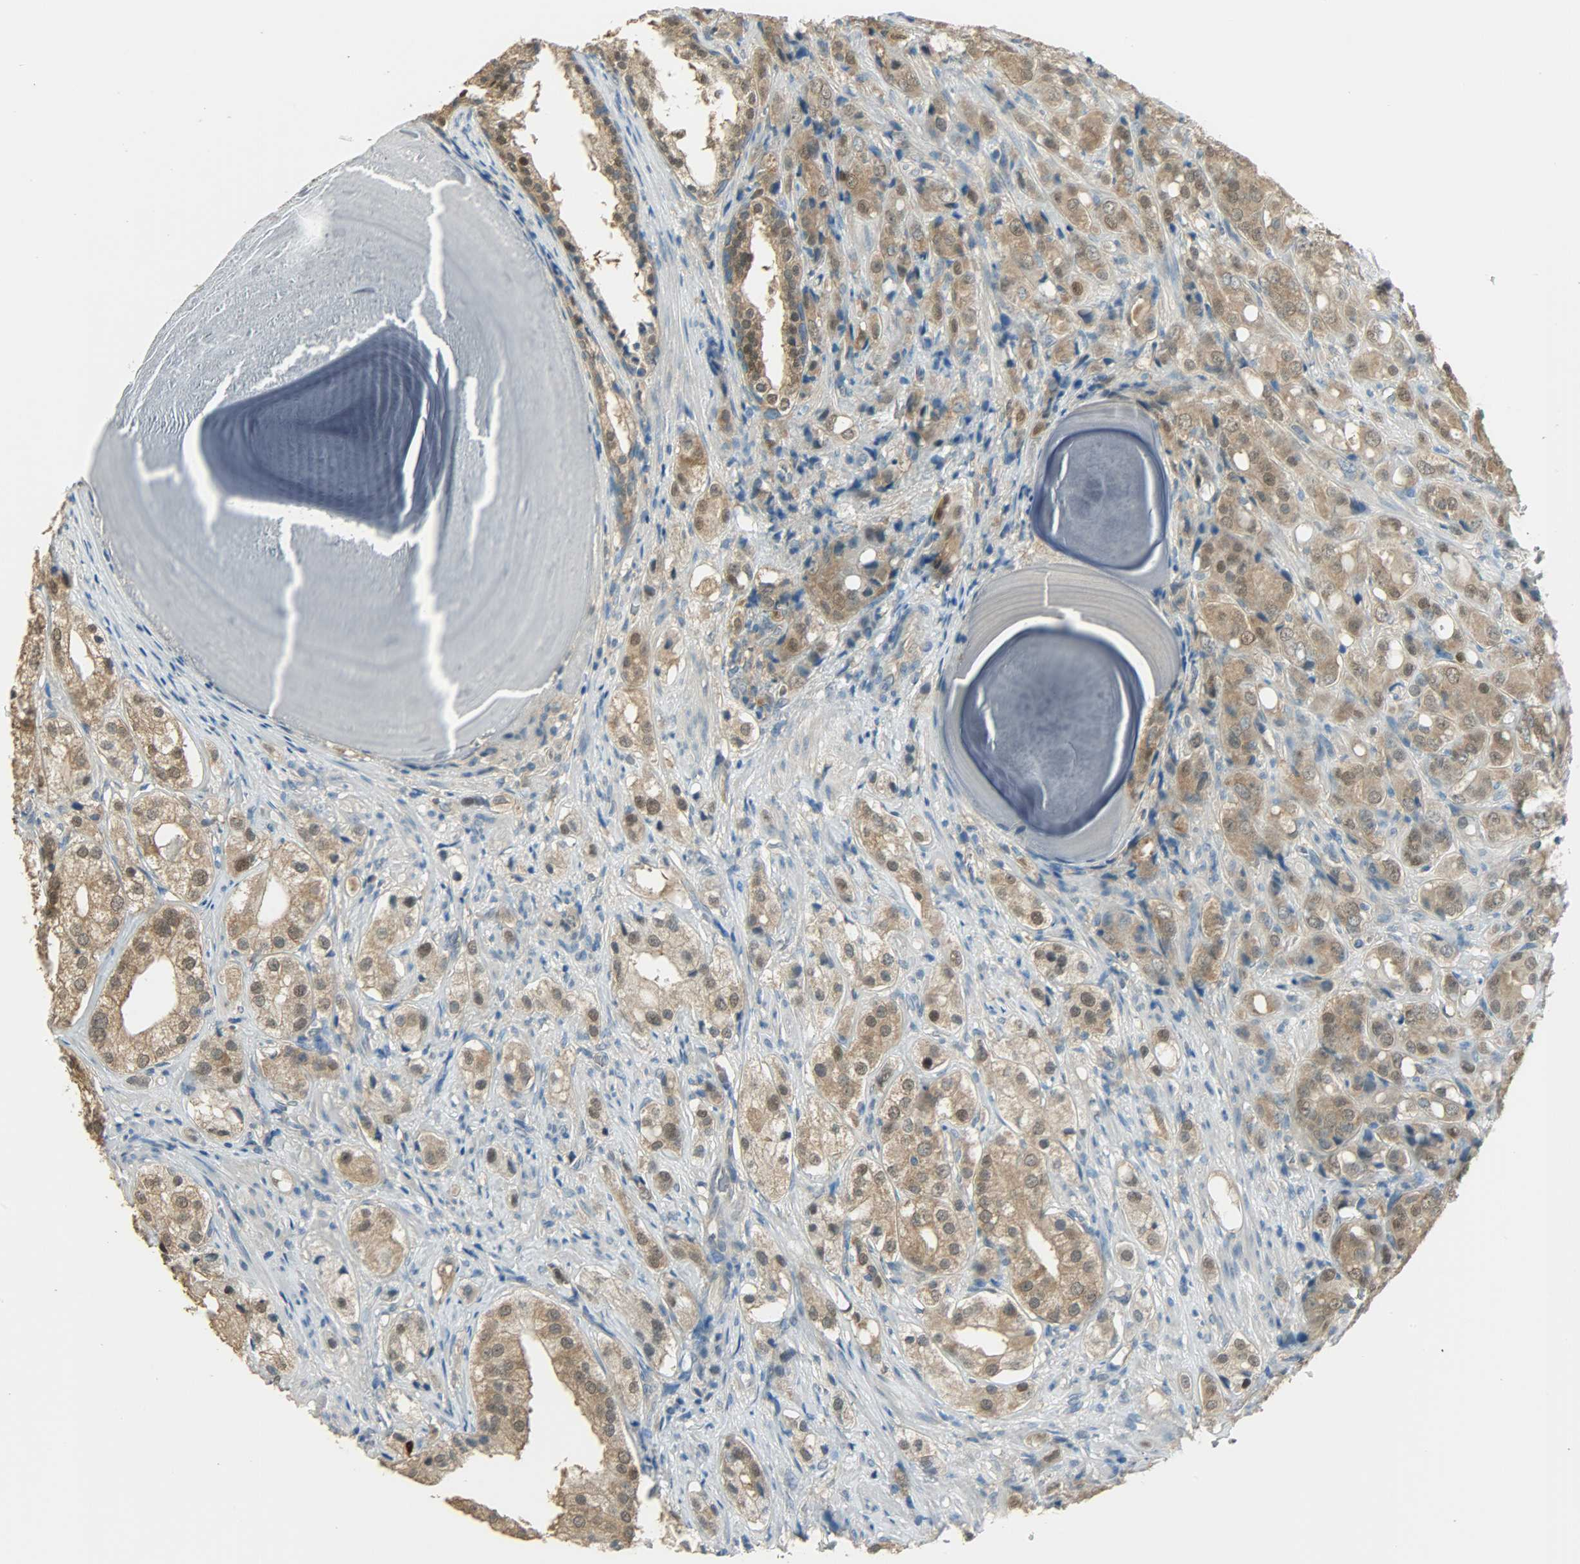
{"staining": {"intensity": "moderate", "quantity": ">75%", "location": "cytoplasmic/membranous,nuclear"}, "tissue": "prostate cancer", "cell_type": "Tumor cells", "image_type": "cancer", "snomed": [{"axis": "morphology", "description": "Adenocarcinoma, High grade"}, {"axis": "topography", "description": "Prostate"}], "caption": "Protein positivity by immunohistochemistry (IHC) shows moderate cytoplasmic/membranous and nuclear expression in about >75% of tumor cells in prostate cancer (high-grade adenocarcinoma).", "gene": "PRMT5", "patient": {"sex": "male", "age": 68}}